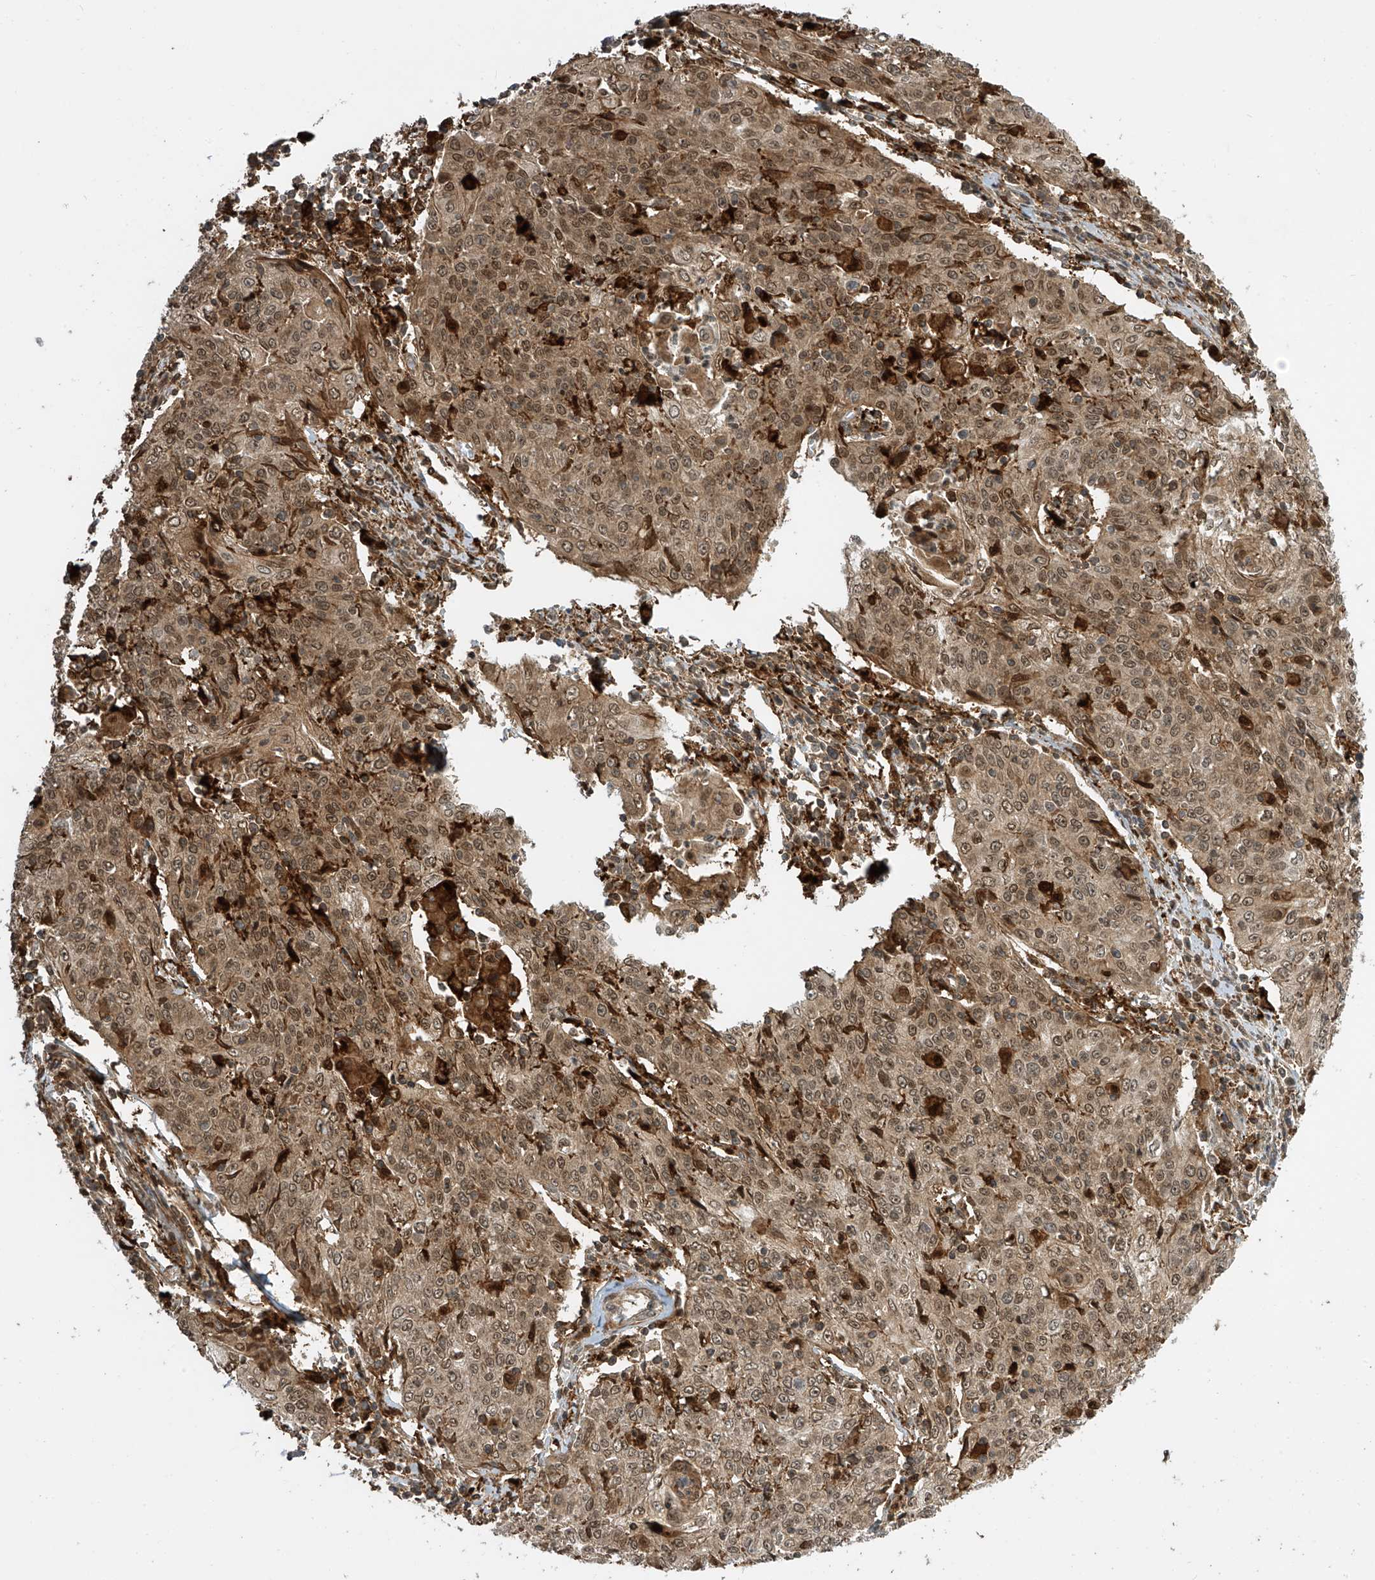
{"staining": {"intensity": "moderate", "quantity": ">75%", "location": "cytoplasmic/membranous,nuclear"}, "tissue": "cervical cancer", "cell_type": "Tumor cells", "image_type": "cancer", "snomed": [{"axis": "morphology", "description": "Squamous cell carcinoma, NOS"}, {"axis": "topography", "description": "Cervix"}], "caption": "This photomicrograph exhibits immunohistochemistry staining of human cervical squamous cell carcinoma, with medium moderate cytoplasmic/membranous and nuclear positivity in about >75% of tumor cells.", "gene": "ATAD2B", "patient": {"sex": "female", "age": 48}}